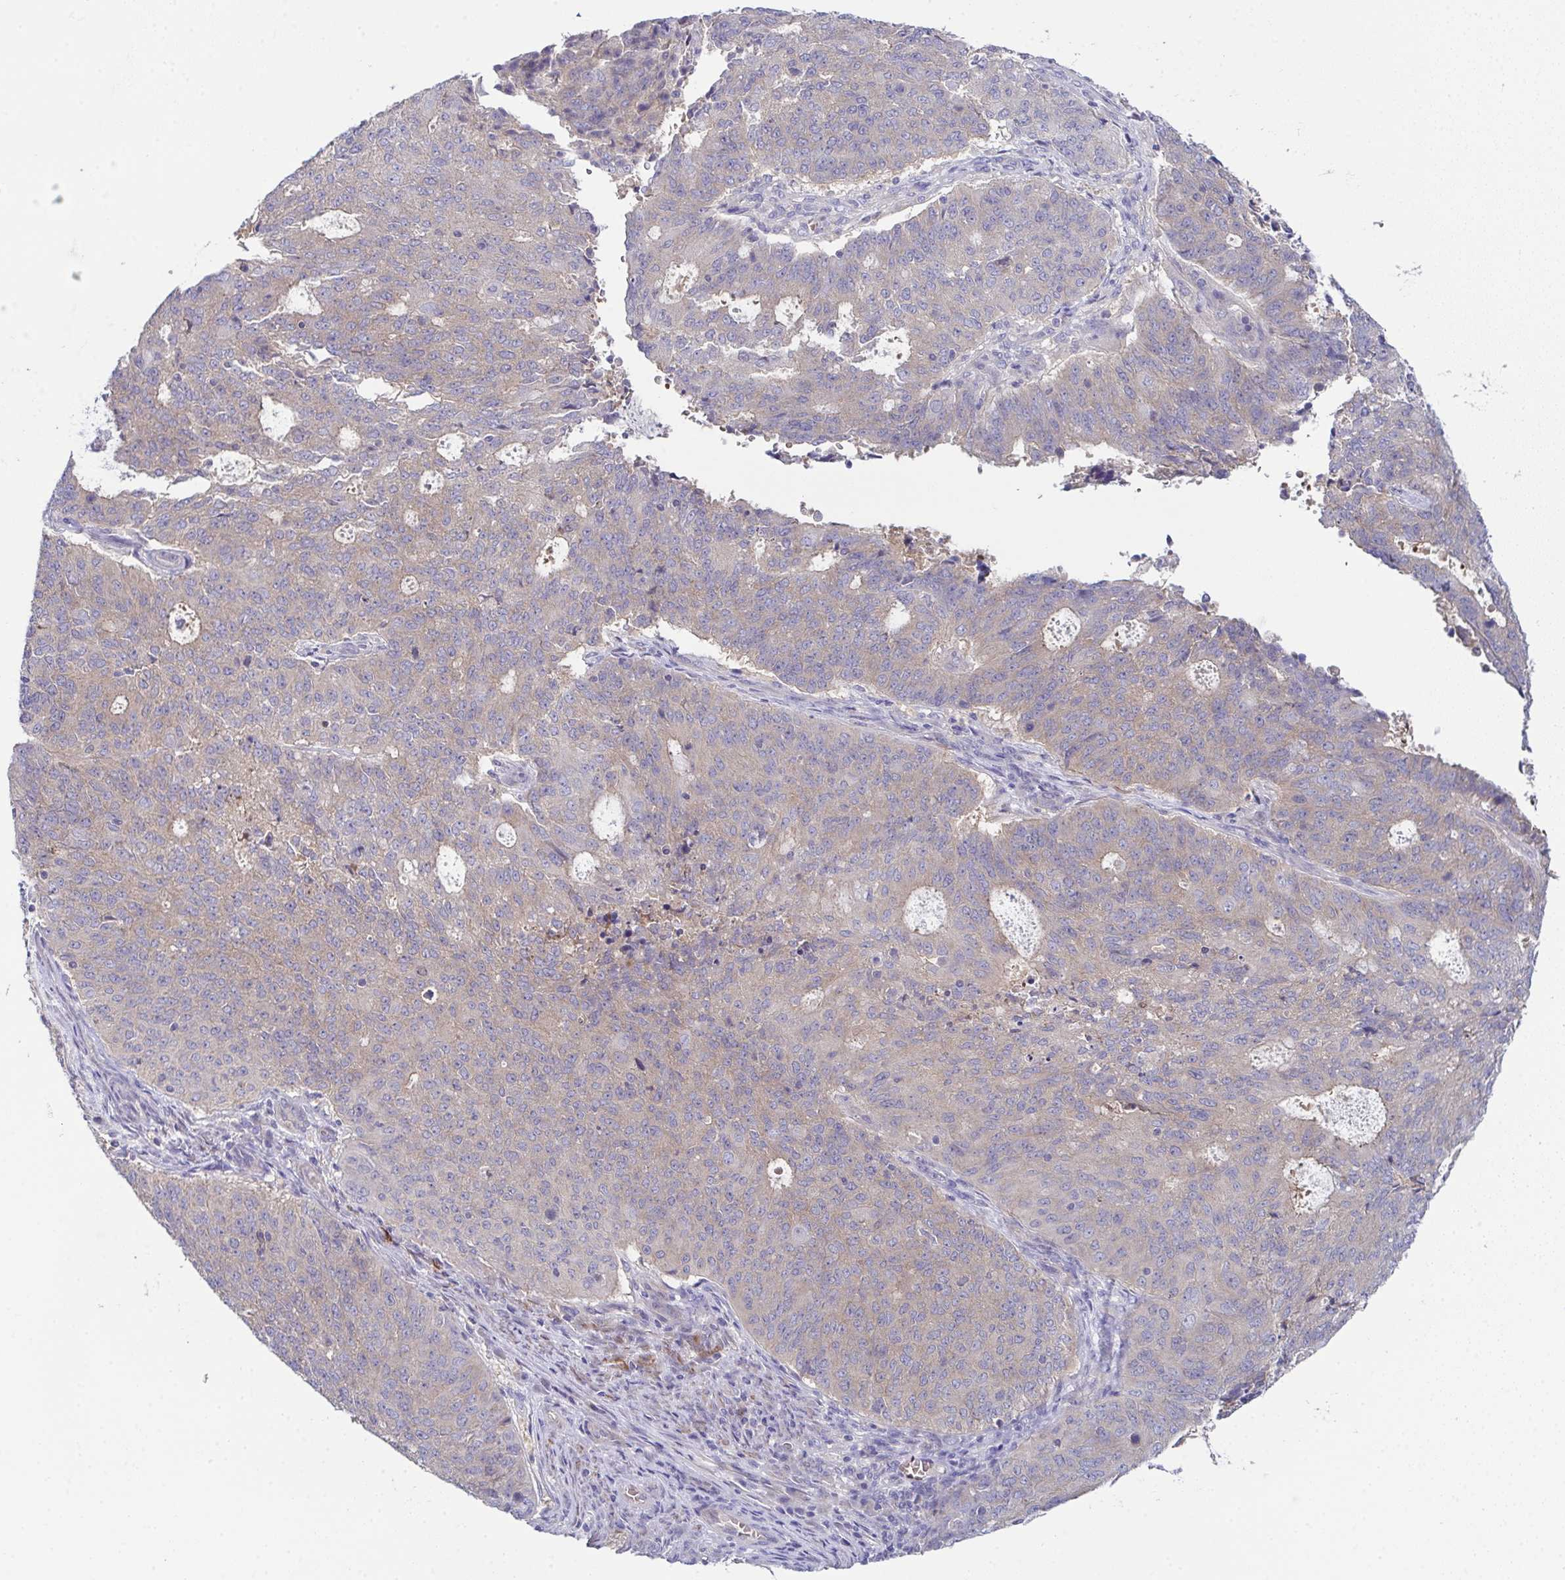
{"staining": {"intensity": "weak", "quantity": "25%-75%", "location": "cytoplasmic/membranous"}, "tissue": "endometrial cancer", "cell_type": "Tumor cells", "image_type": "cancer", "snomed": [{"axis": "morphology", "description": "Adenocarcinoma, NOS"}, {"axis": "topography", "description": "Endometrium"}], "caption": "Brown immunohistochemical staining in endometrial cancer shows weak cytoplasmic/membranous staining in approximately 25%-75% of tumor cells. The staining was performed using DAB (3,3'-diaminobenzidine) to visualize the protein expression in brown, while the nuclei were stained in blue with hematoxylin (Magnification: 20x).", "gene": "CFAP97D1", "patient": {"sex": "female", "age": 82}}